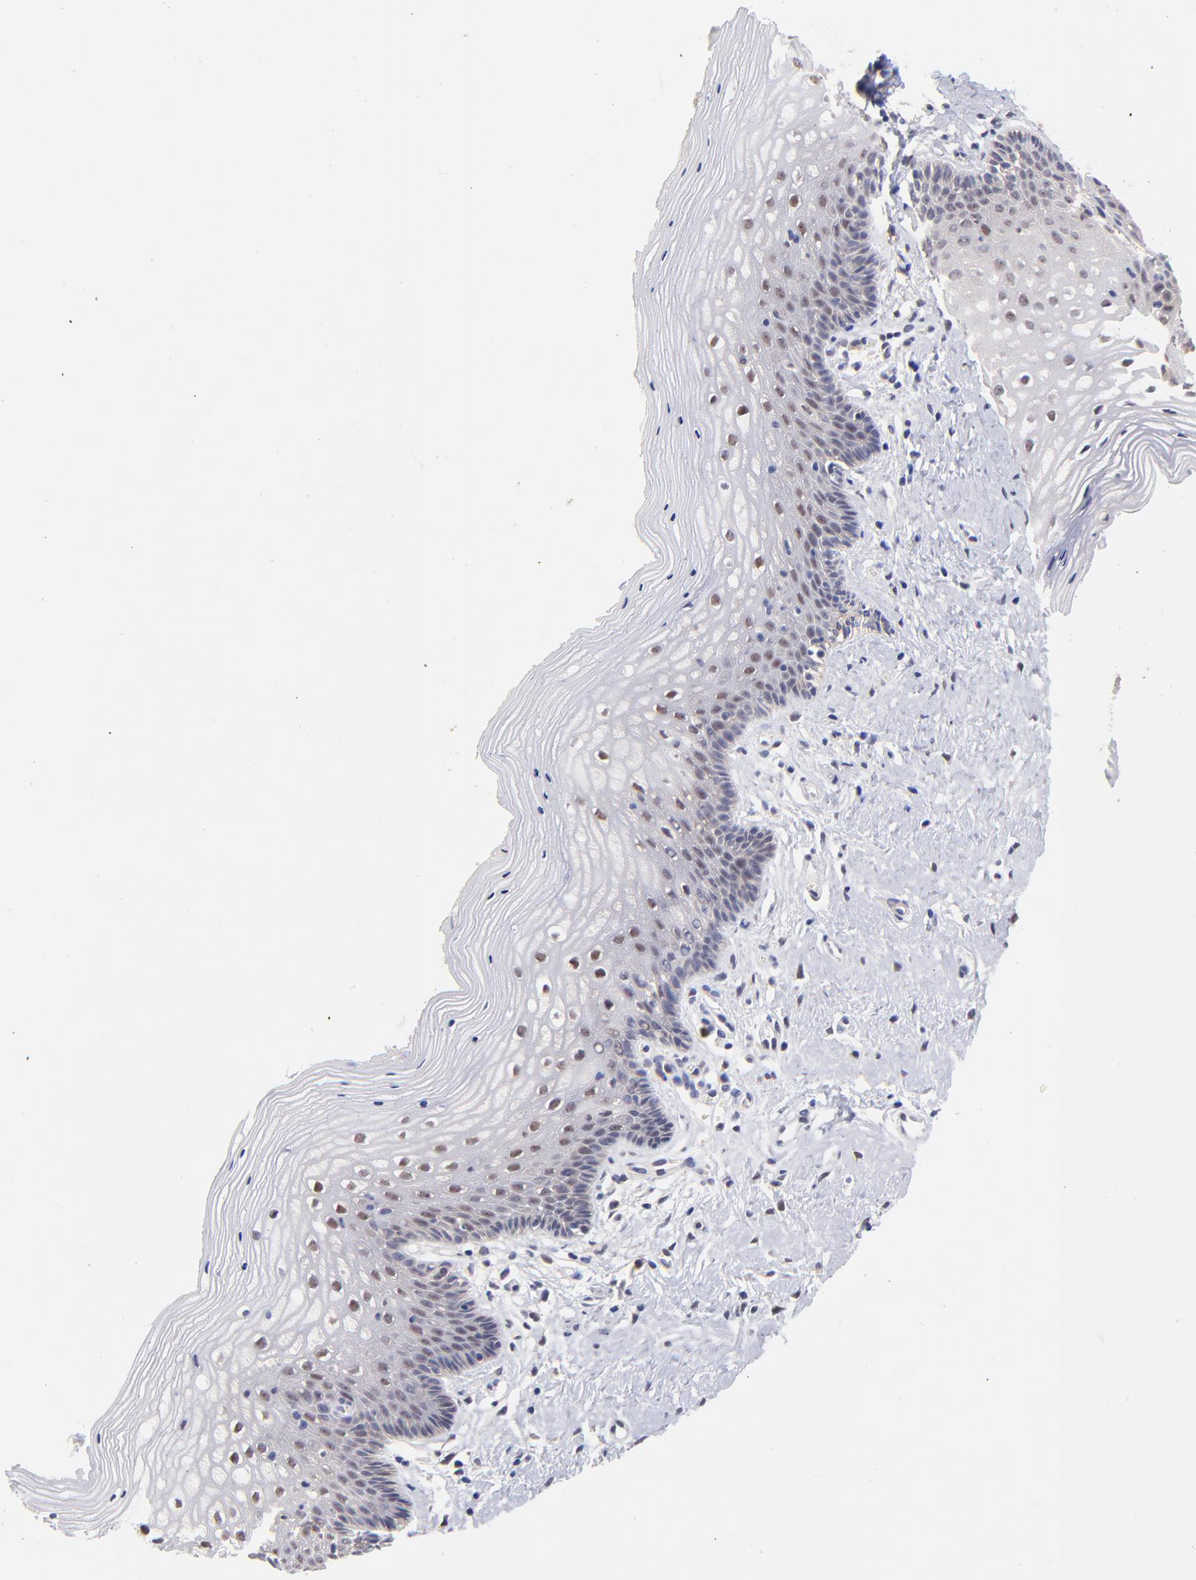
{"staining": {"intensity": "negative", "quantity": "none", "location": "none"}, "tissue": "vagina", "cell_type": "Squamous epithelial cells", "image_type": "normal", "snomed": [{"axis": "morphology", "description": "Normal tissue, NOS"}, {"axis": "topography", "description": "Vagina"}], "caption": "Squamous epithelial cells show no significant protein positivity in normal vagina. (DAB IHC visualized using brightfield microscopy, high magnification).", "gene": "UBE2E2", "patient": {"sex": "female", "age": 46}}